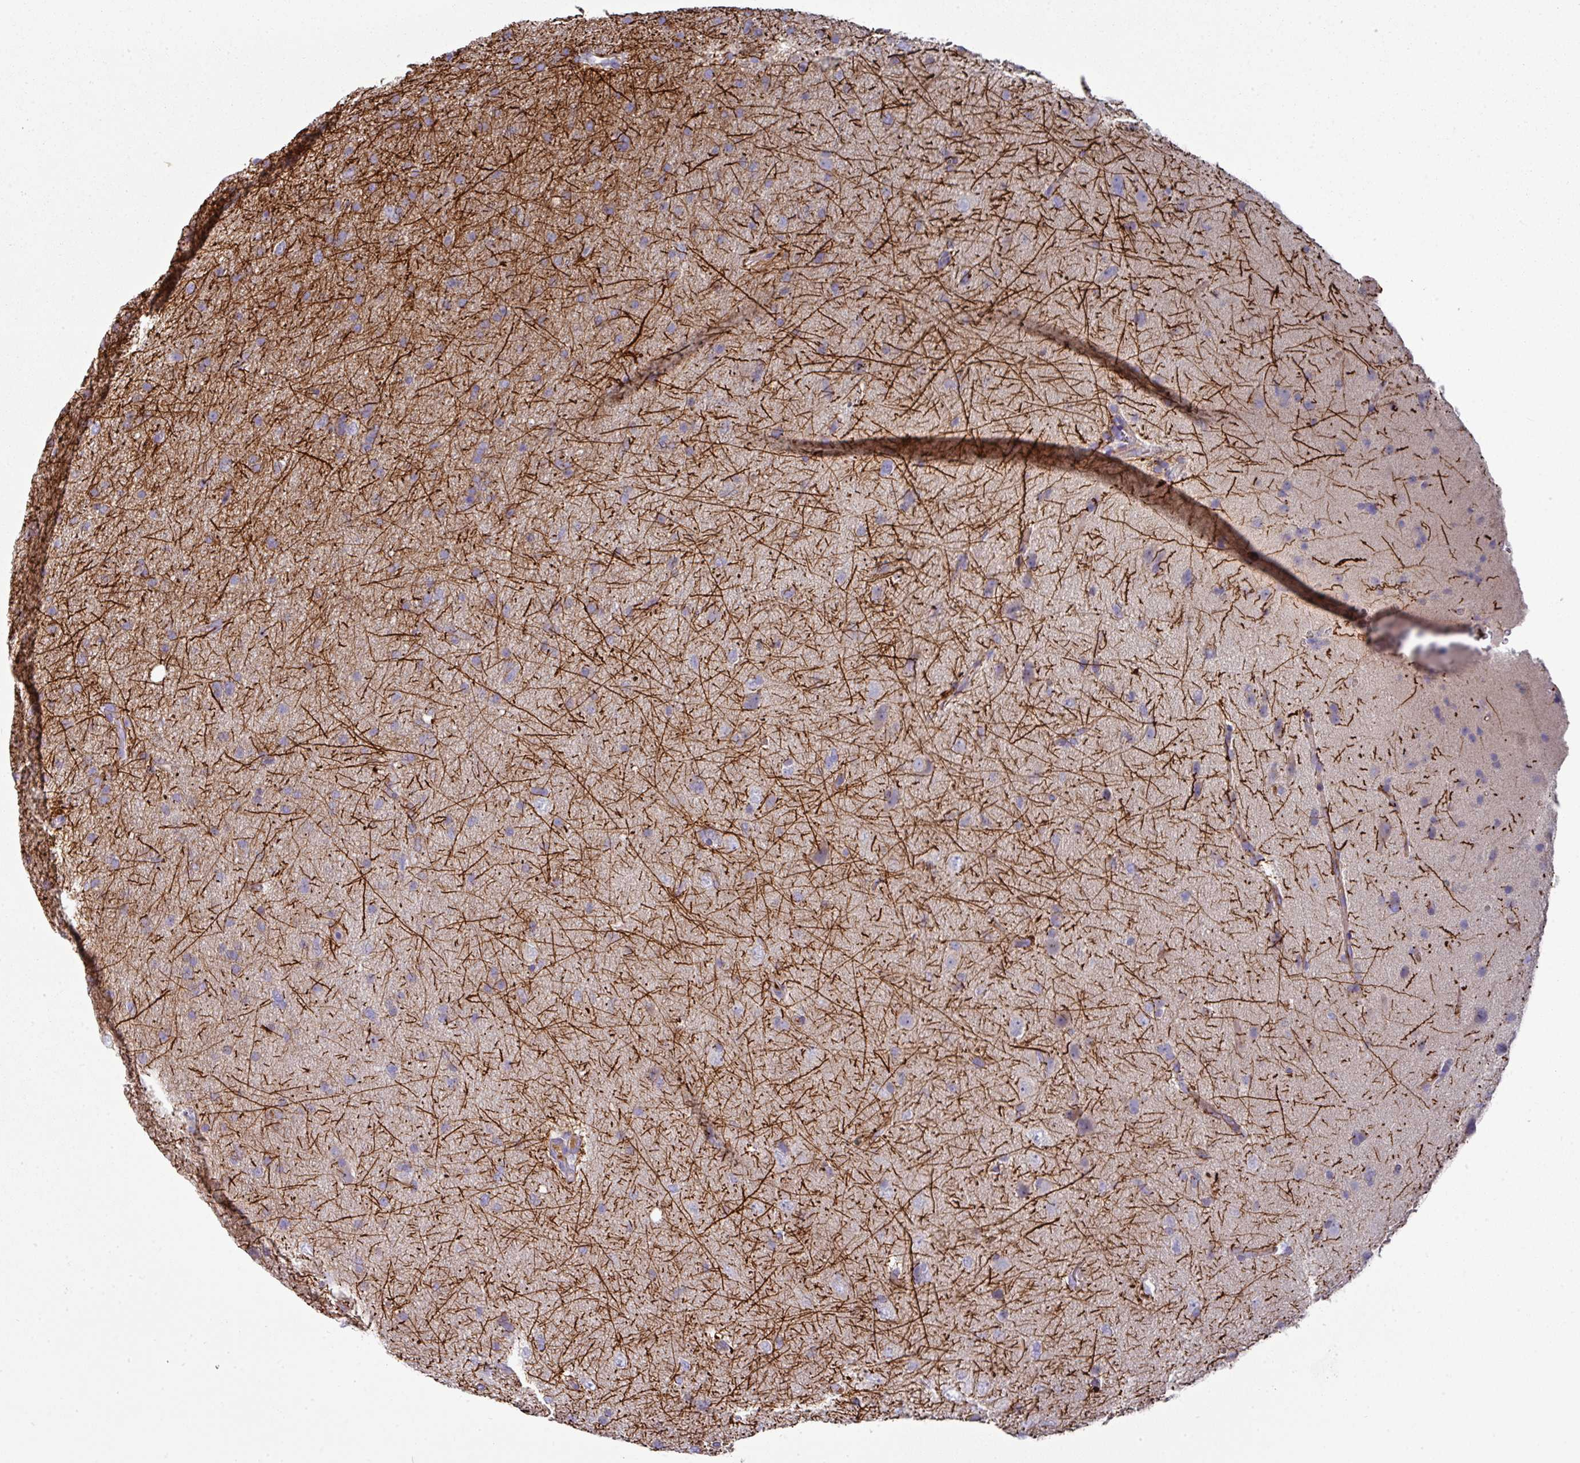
{"staining": {"intensity": "negative", "quantity": "none", "location": "none"}, "tissue": "glioma", "cell_type": "Tumor cells", "image_type": "cancer", "snomed": [{"axis": "morphology", "description": "Glioma, malignant, Low grade"}, {"axis": "topography", "description": "Cerebral cortex"}], "caption": "IHC image of neoplastic tissue: malignant glioma (low-grade) stained with DAB (3,3'-diaminobenzidine) displays no significant protein expression in tumor cells. (Brightfield microscopy of DAB immunohistochemistry at high magnification).", "gene": "IL4R", "patient": {"sex": "female", "age": 39}}